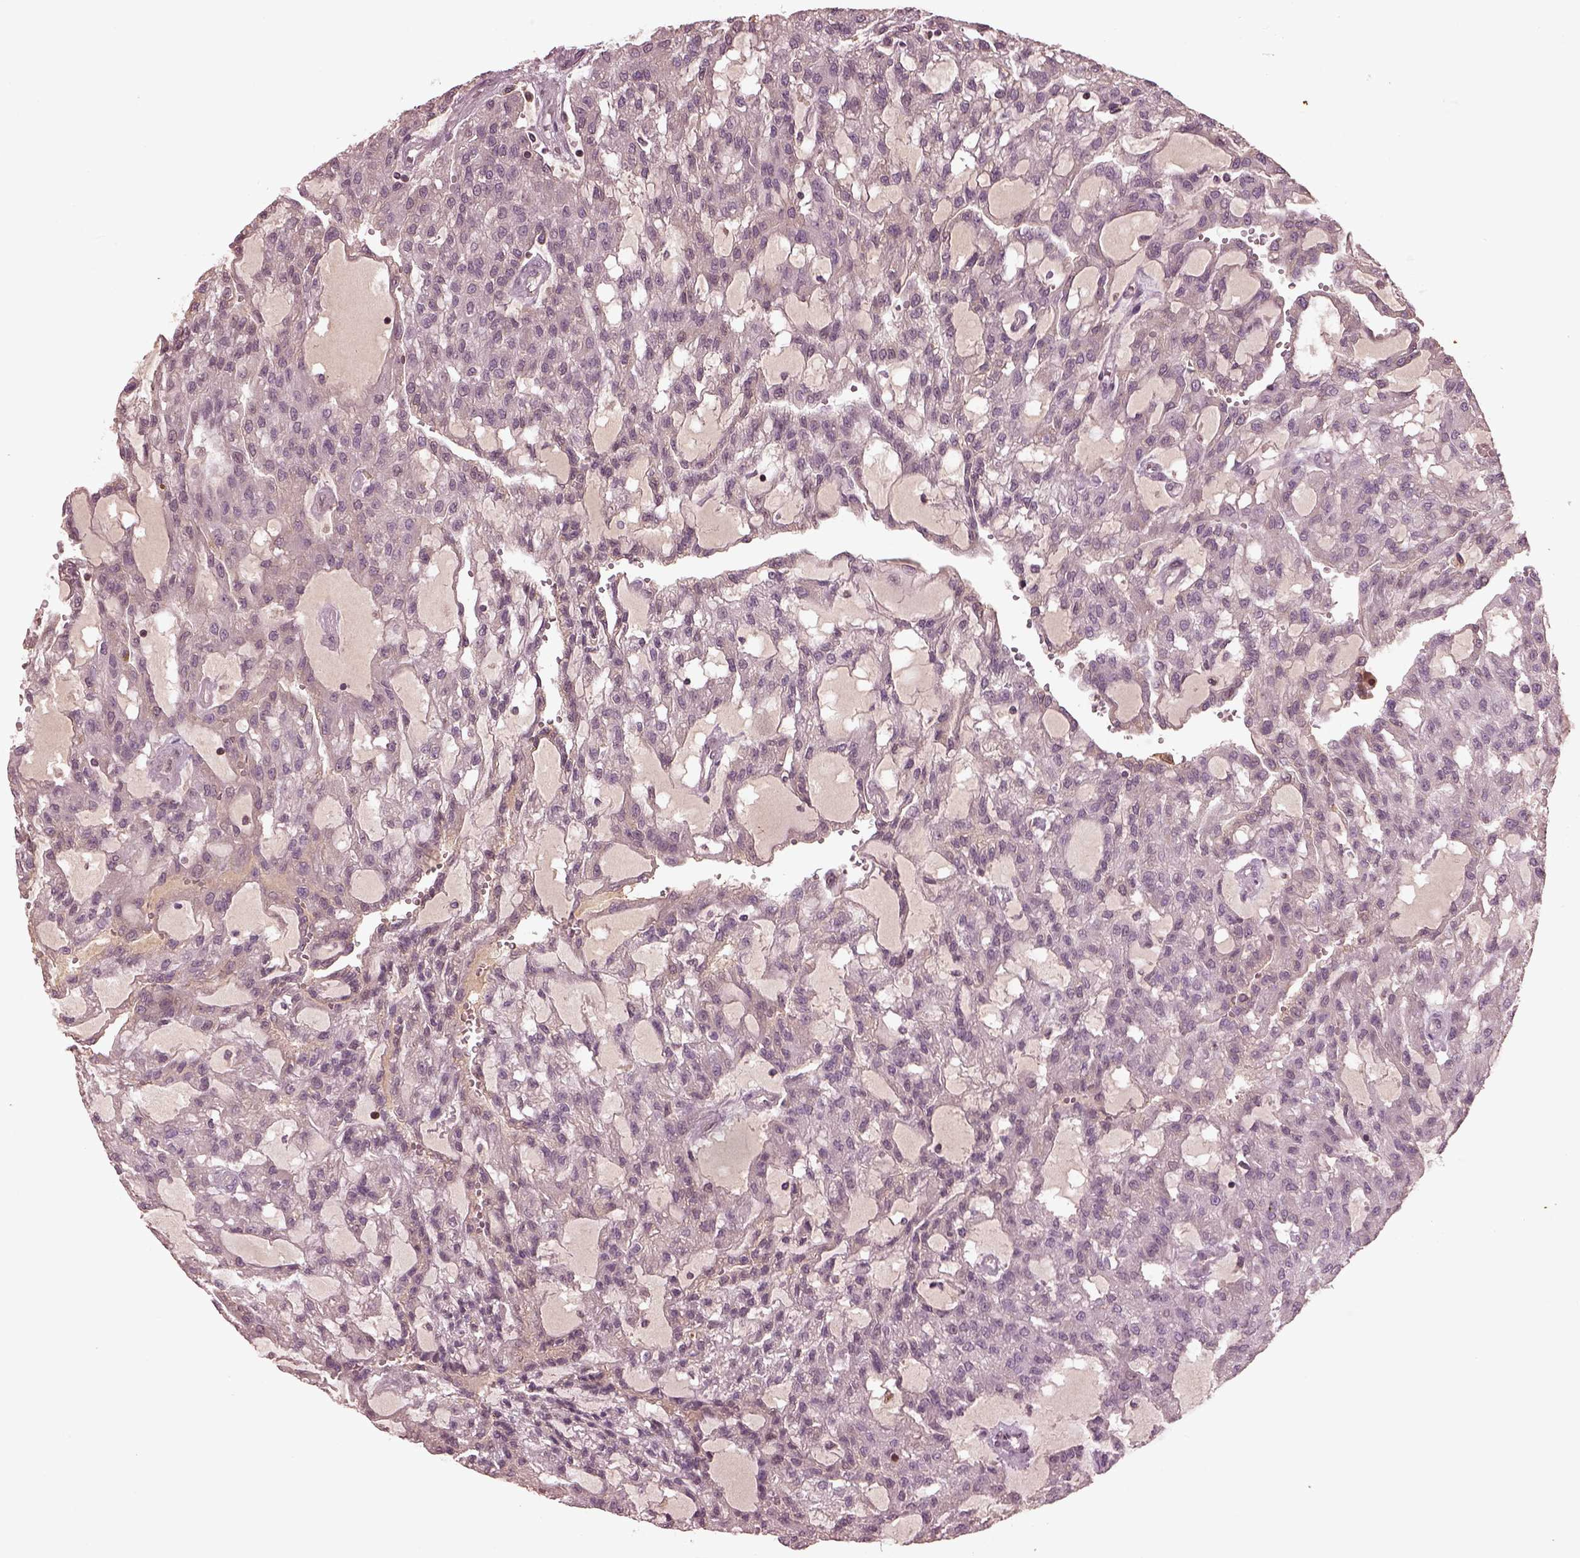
{"staining": {"intensity": "negative", "quantity": "none", "location": "none"}, "tissue": "renal cancer", "cell_type": "Tumor cells", "image_type": "cancer", "snomed": [{"axis": "morphology", "description": "Adenocarcinoma, NOS"}, {"axis": "topography", "description": "Kidney"}], "caption": "Human renal cancer stained for a protein using immunohistochemistry displays no staining in tumor cells.", "gene": "PTX4", "patient": {"sex": "male", "age": 63}}